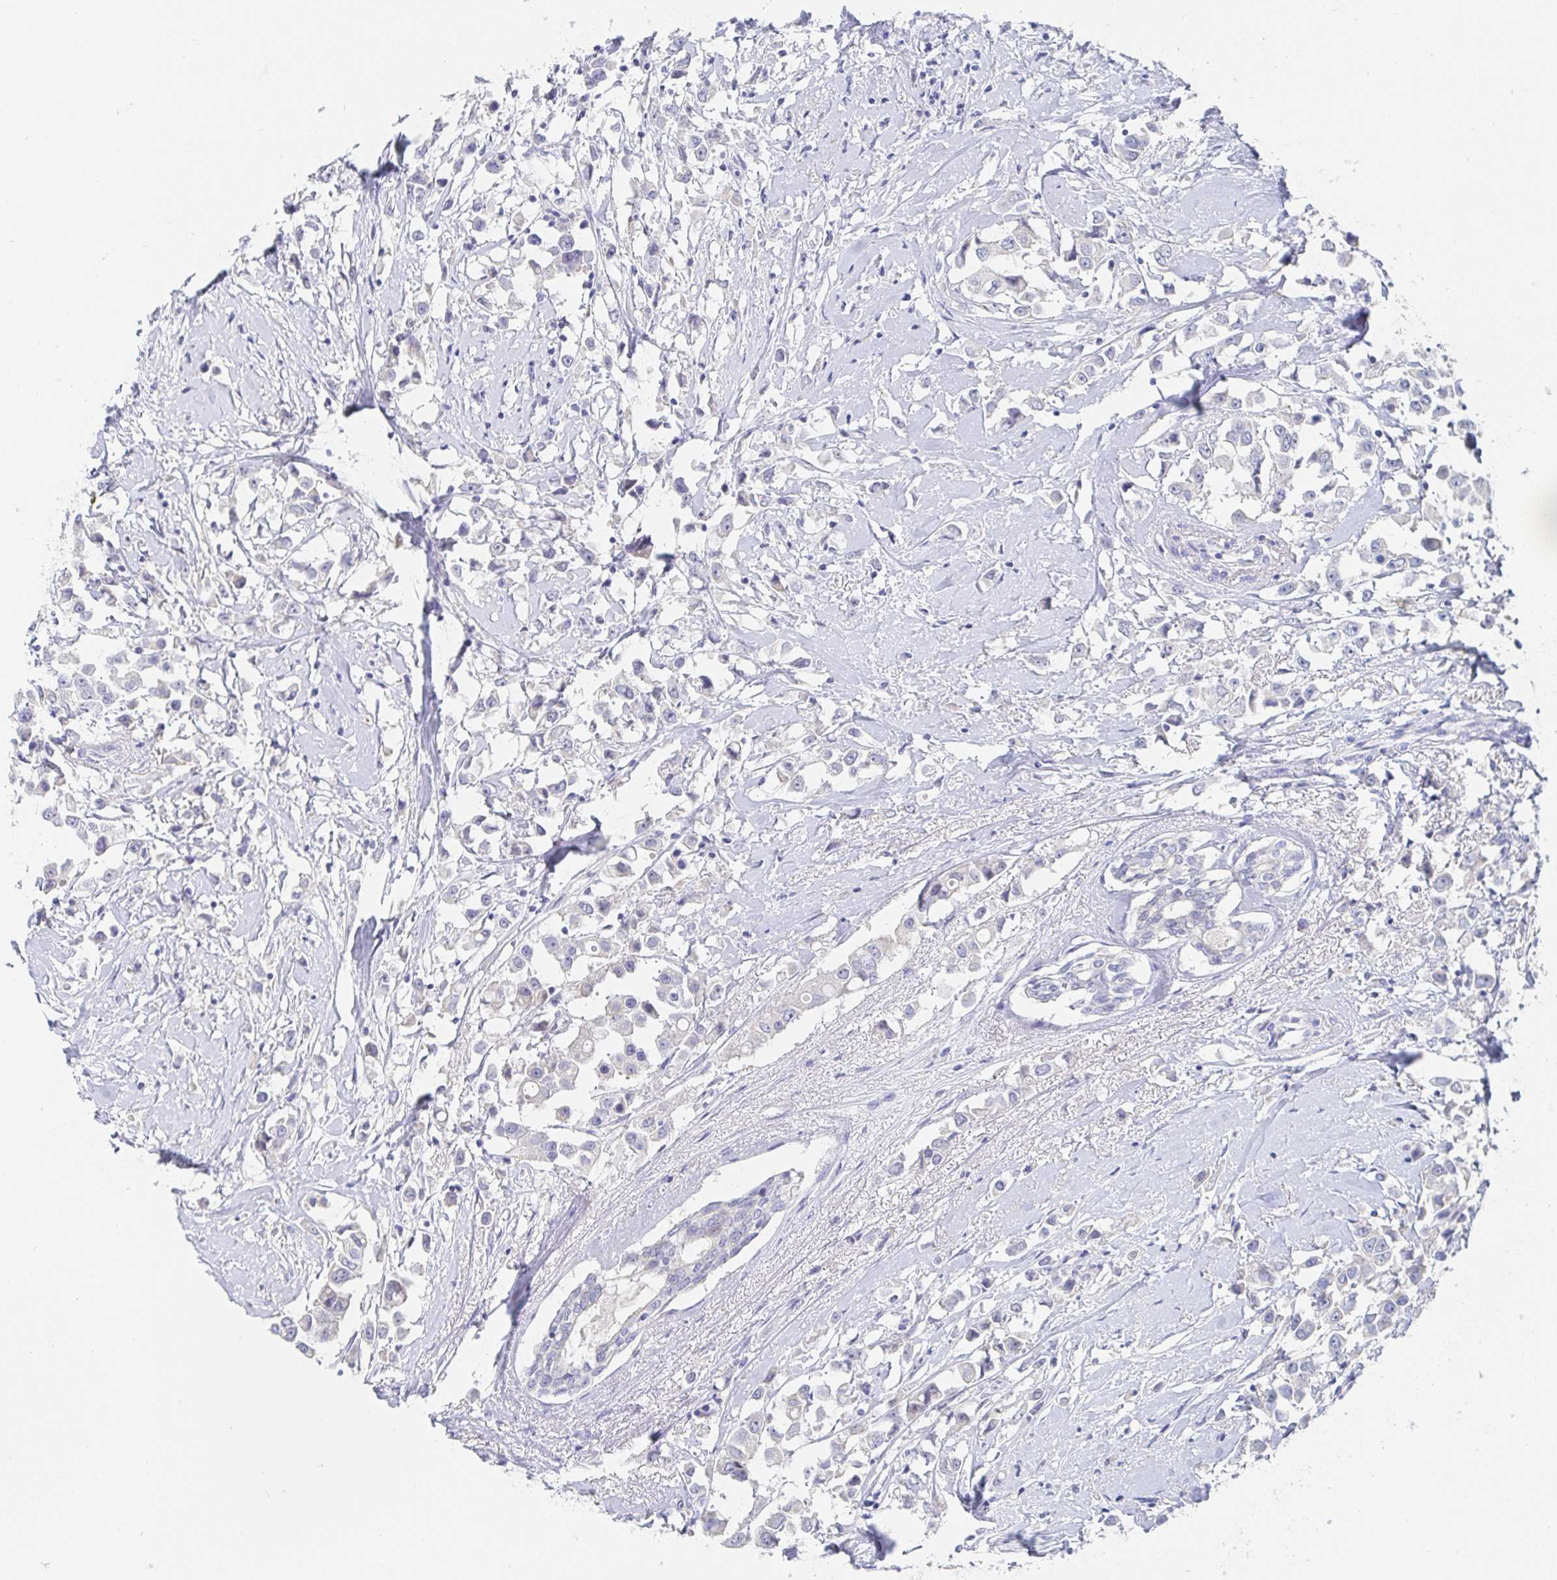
{"staining": {"intensity": "negative", "quantity": "none", "location": "none"}, "tissue": "breast cancer", "cell_type": "Tumor cells", "image_type": "cancer", "snomed": [{"axis": "morphology", "description": "Duct carcinoma"}, {"axis": "topography", "description": "Breast"}], "caption": "Immunohistochemistry of breast intraductal carcinoma exhibits no staining in tumor cells. (DAB (3,3'-diaminobenzidine) immunohistochemistry (IHC), high magnification).", "gene": "ZNF430", "patient": {"sex": "female", "age": 61}}